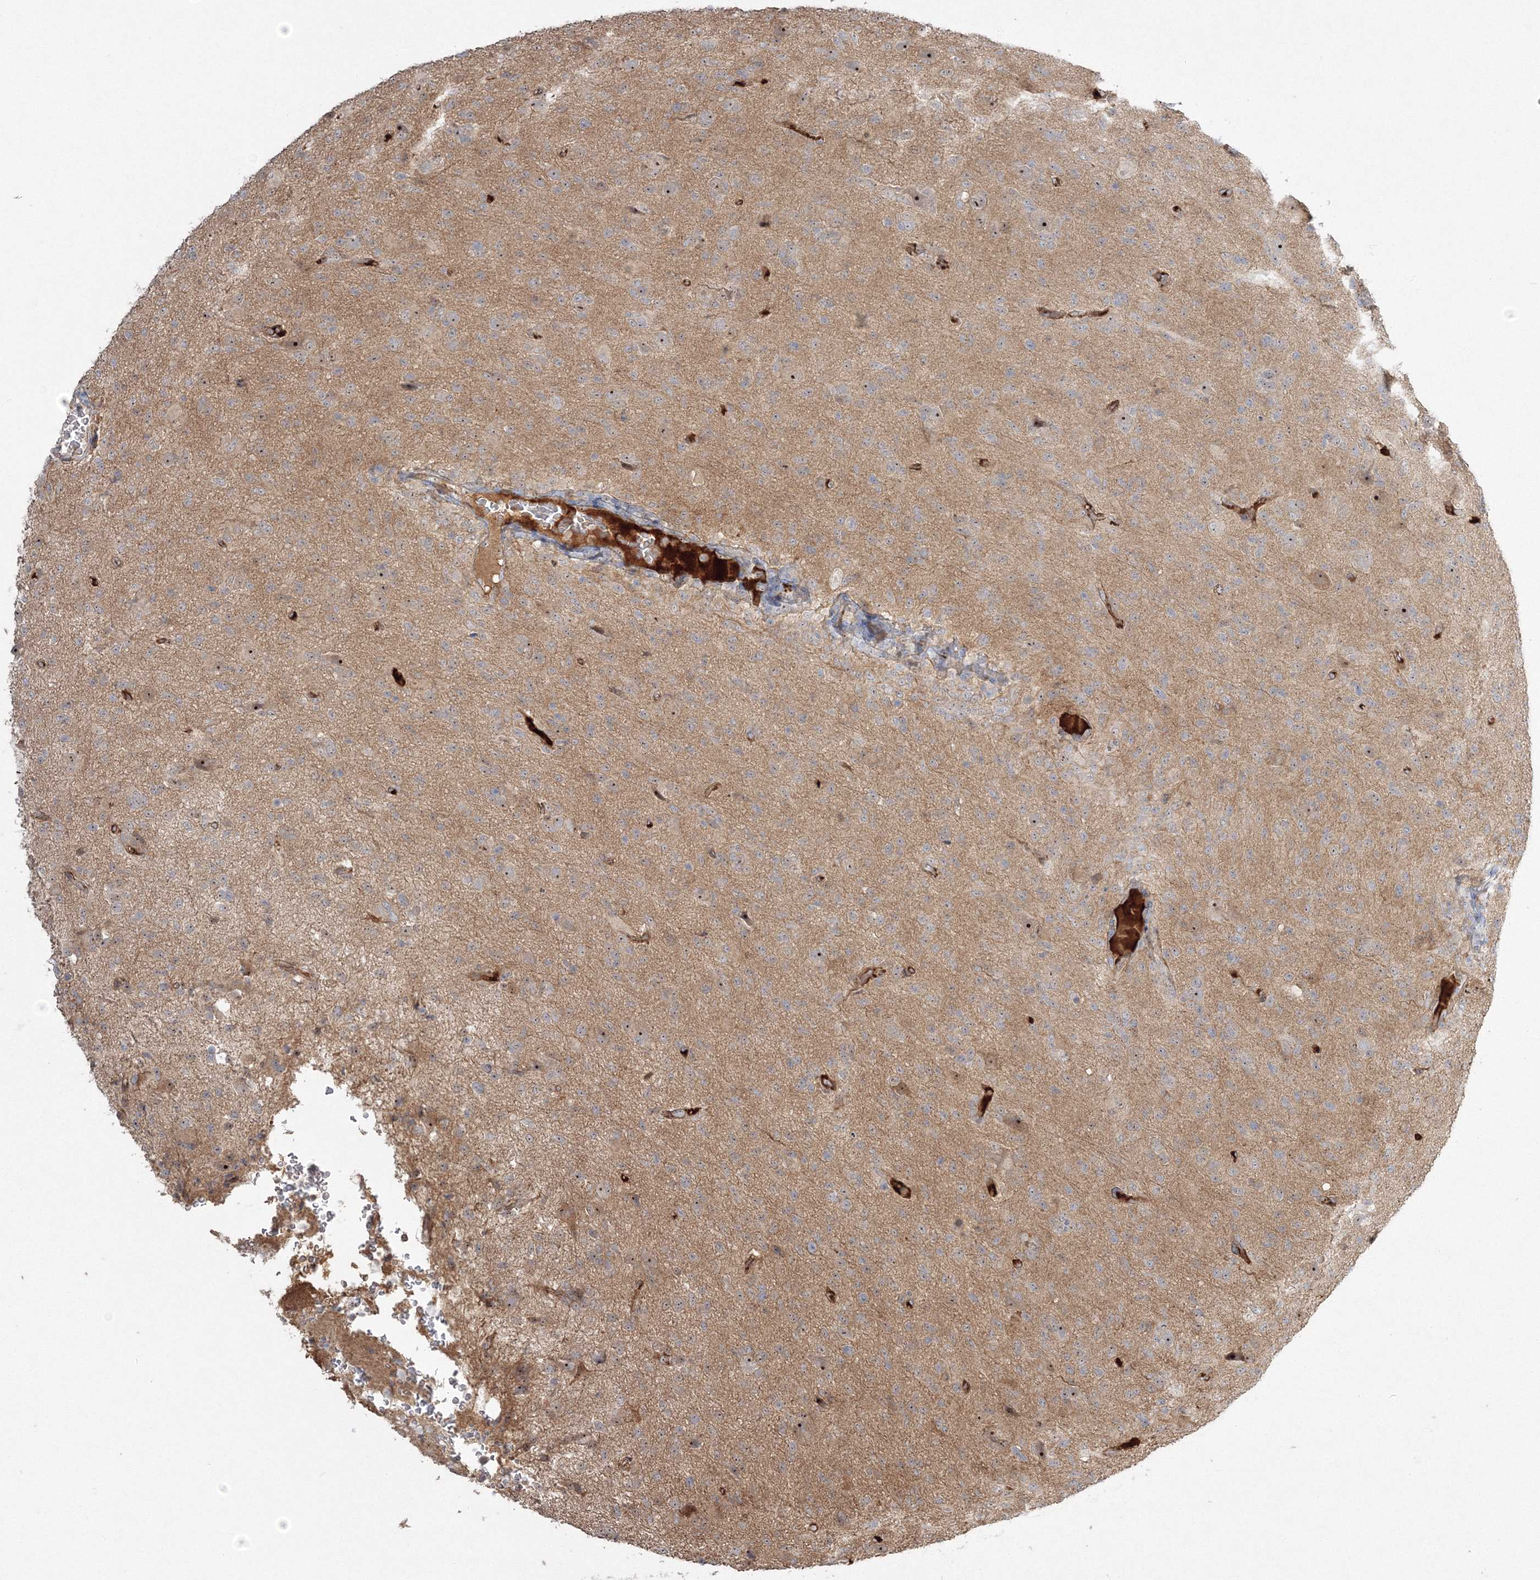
{"staining": {"intensity": "moderate", "quantity": "25%-75%", "location": "nuclear"}, "tissue": "glioma", "cell_type": "Tumor cells", "image_type": "cancer", "snomed": [{"axis": "morphology", "description": "Glioma, malignant, High grade"}, {"axis": "topography", "description": "Brain"}], "caption": "About 25%-75% of tumor cells in human malignant high-grade glioma display moderate nuclear protein expression as visualized by brown immunohistochemical staining.", "gene": "NPM3", "patient": {"sex": "female", "age": 57}}